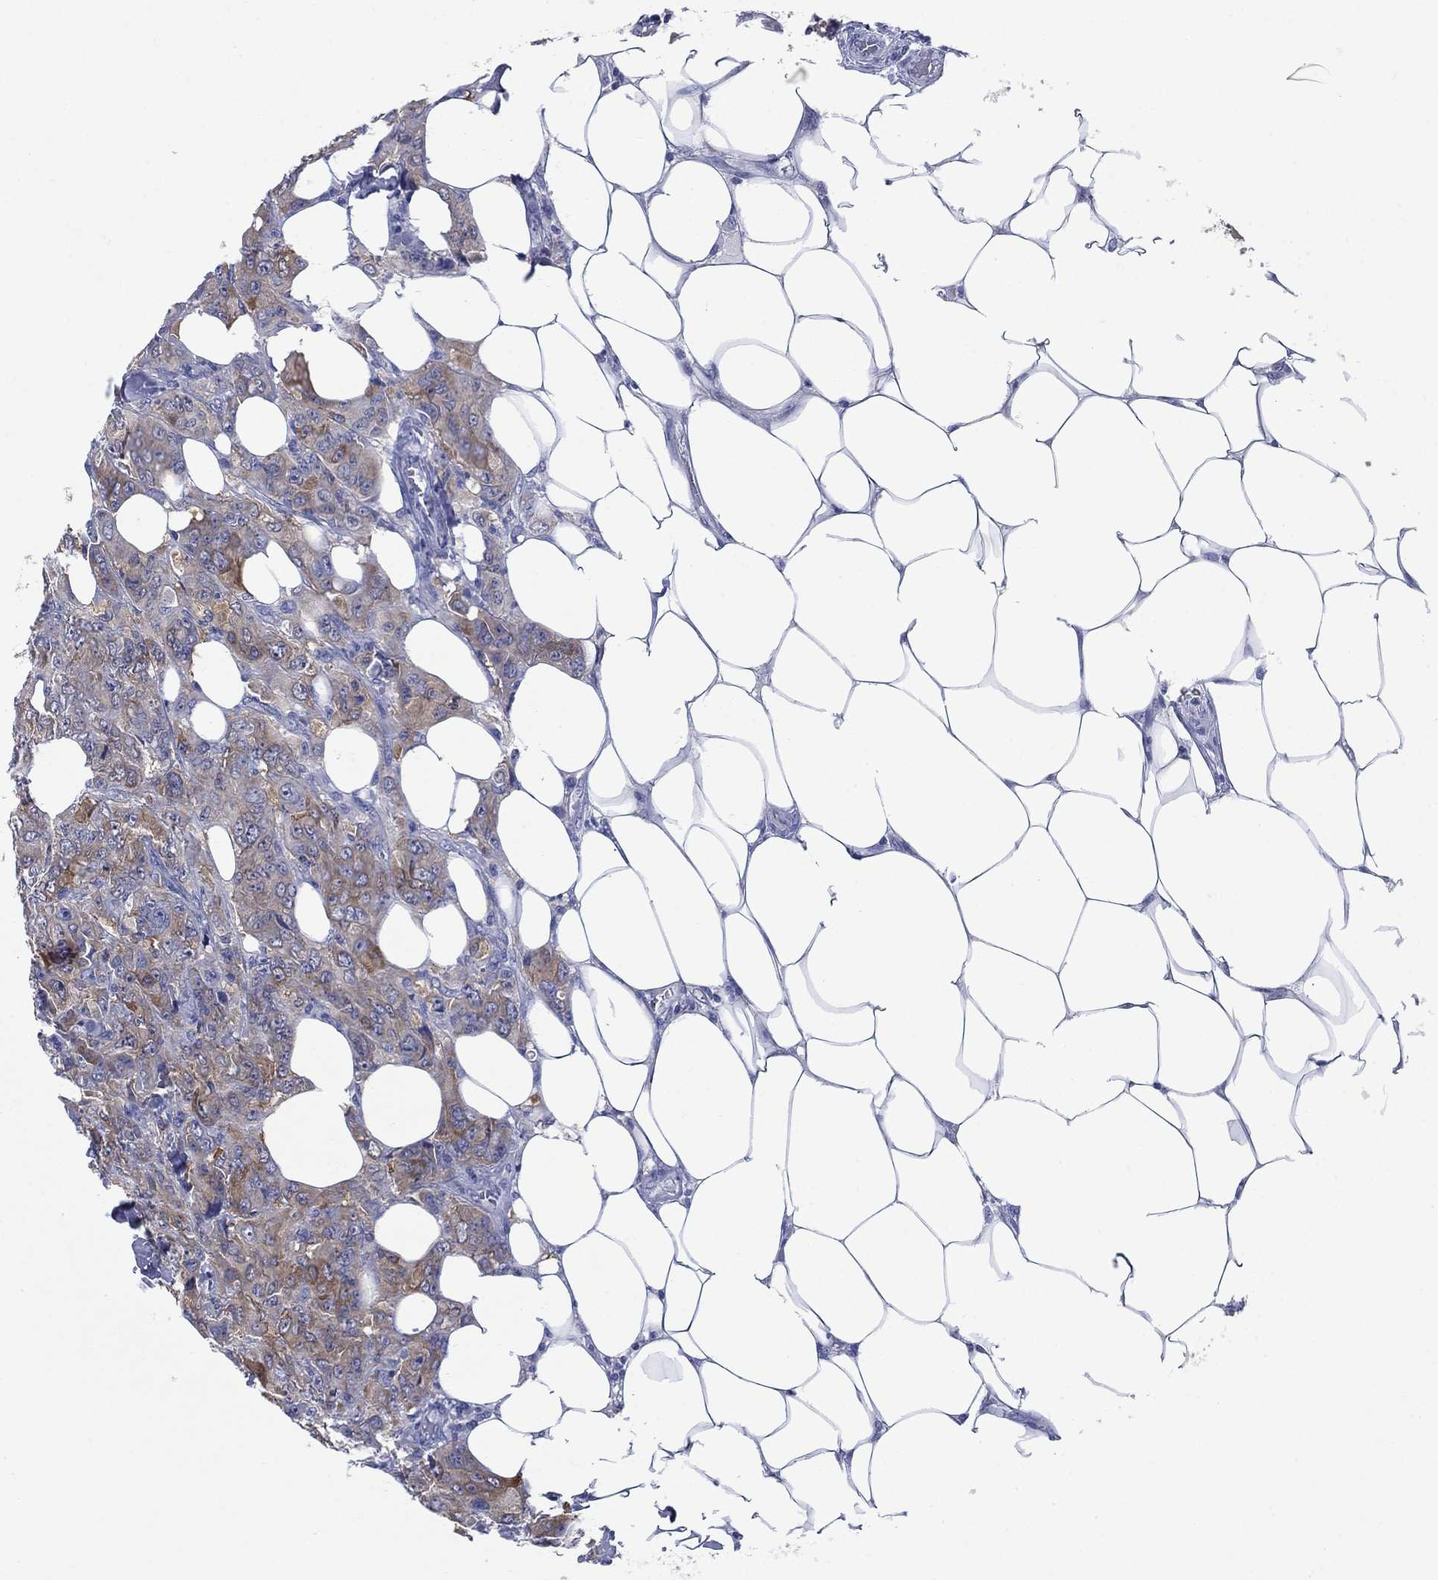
{"staining": {"intensity": "moderate", "quantity": ">75%", "location": "cytoplasmic/membranous"}, "tissue": "breast cancer", "cell_type": "Tumor cells", "image_type": "cancer", "snomed": [{"axis": "morphology", "description": "Duct carcinoma"}, {"axis": "topography", "description": "Breast"}], "caption": "This is an image of immunohistochemistry (IHC) staining of breast cancer, which shows moderate positivity in the cytoplasmic/membranous of tumor cells.", "gene": "SULT2B1", "patient": {"sex": "female", "age": 43}}